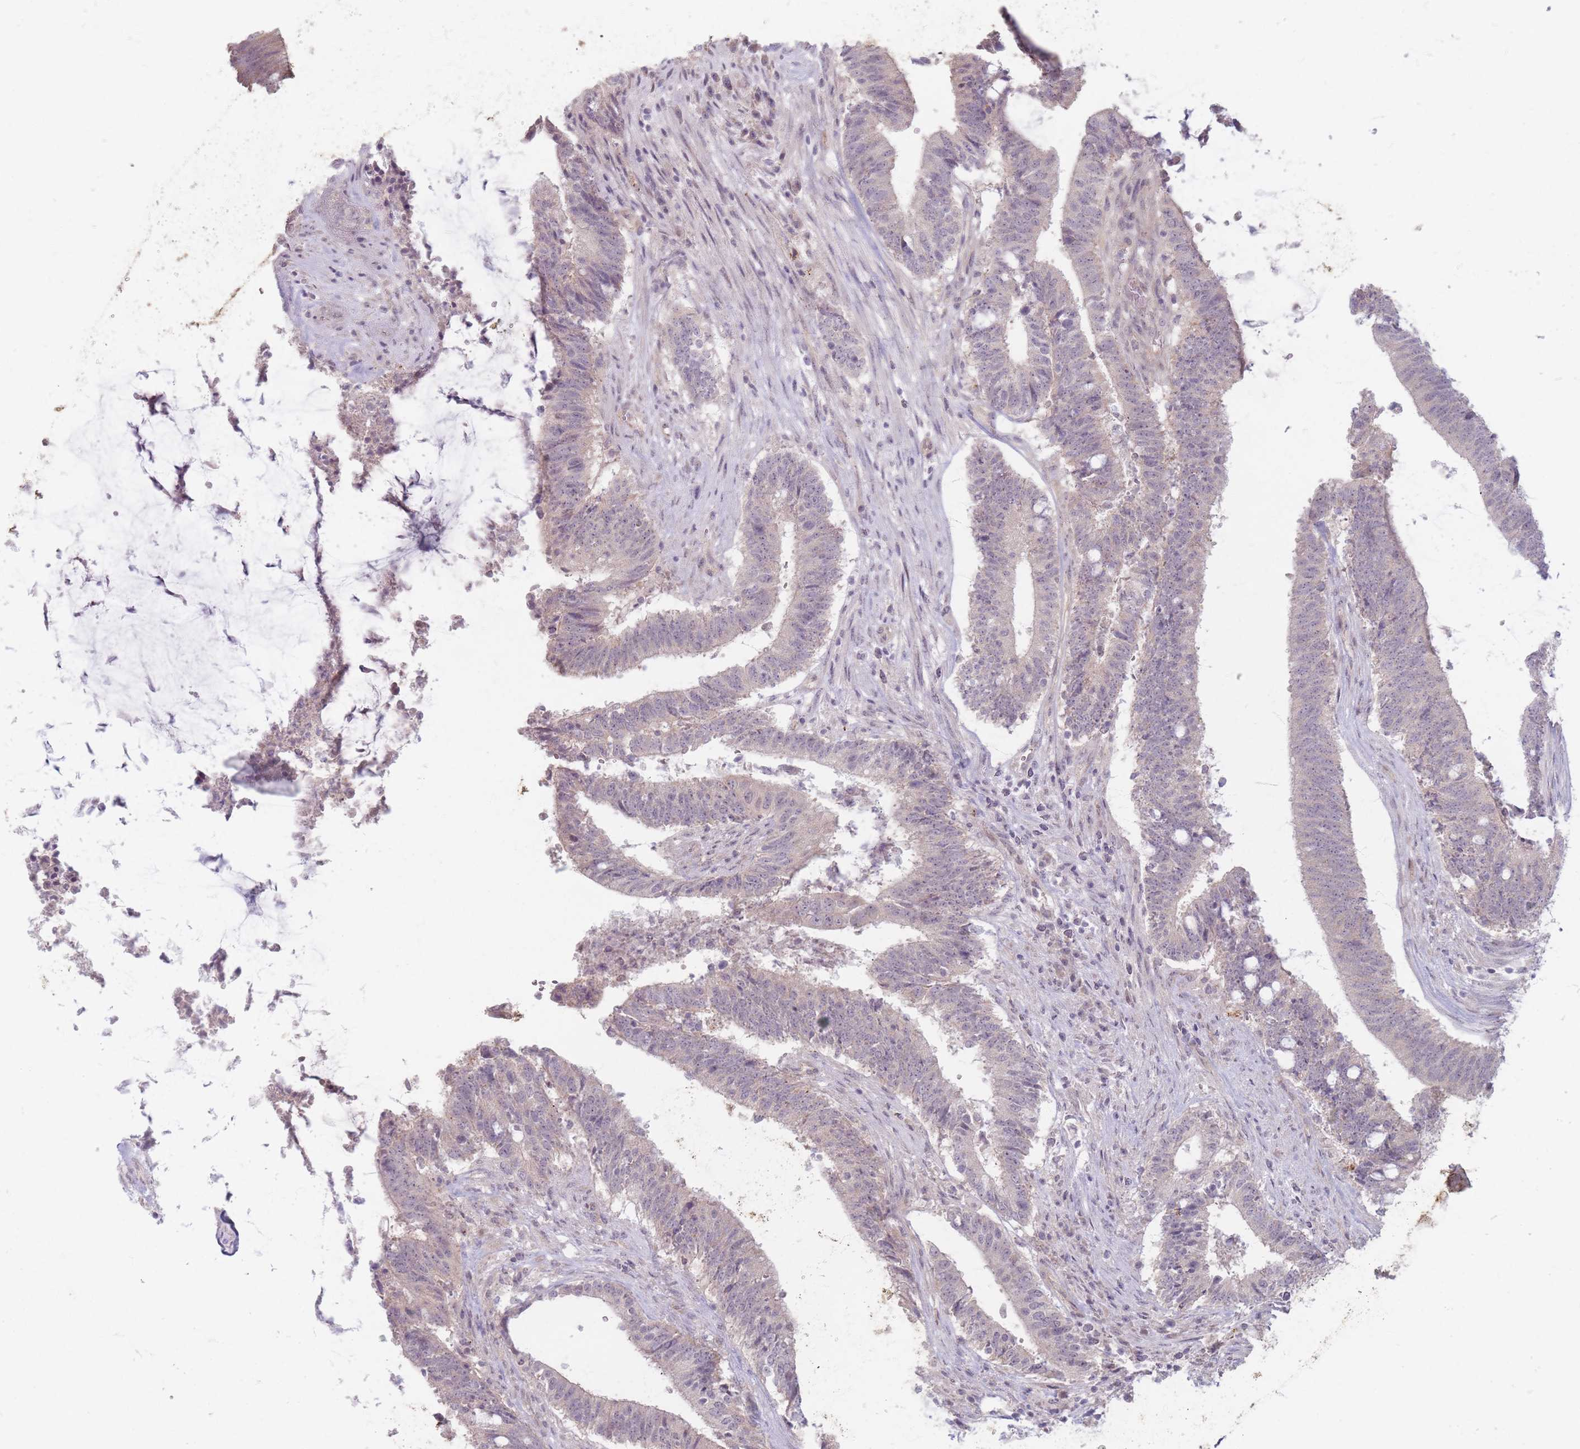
{"staining": {"intensity": "weak", "quantity": "<25%", "location": "cytoplasmic/membranous"}, "tissue": "colorectal cancer", "cell_type": "Tumor cells", "image_type": "cancer", "snomed": [{"axis": "morphology", "description": "Adenocarcinoma, NOS"}, {"axis": "topography", "description": "Colon"}], "caption": "Immunohistochemistry of colorectal cancer (adenocarcinoma) shows no positivity in tumor cells.", "gene": "GABRA6", "patient": {"sex": "female", "age": 43}}